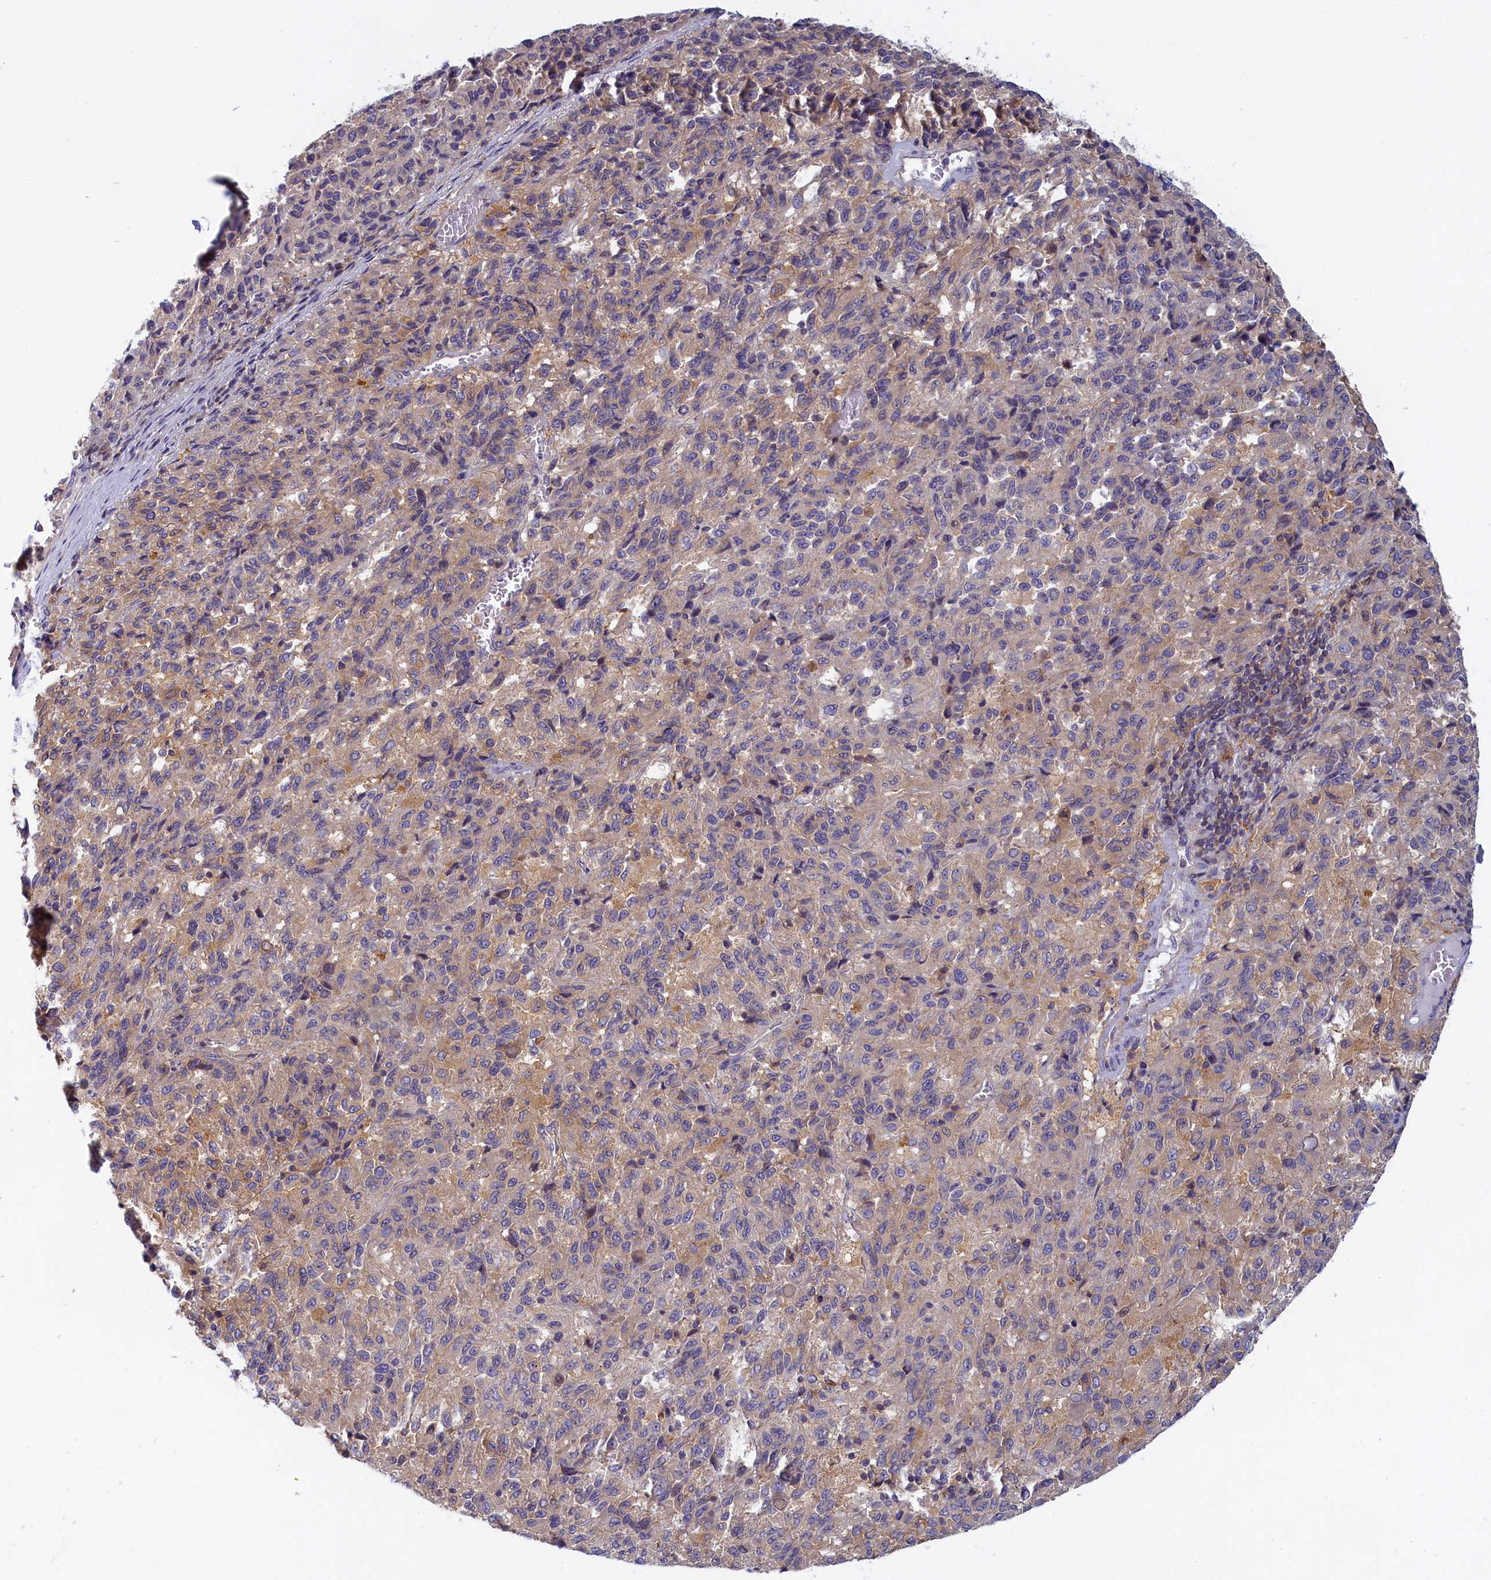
{"staining": {"intensity": "weak", "quantity": "25%-75%", "location": "cytoplasmic/membranous"}, "tissue": "melanoma", "cell_type": "Tumor cells", "image_type": "cancer", "snomed": [{"axis": "morphology", "description": "Malignant melanoma, Metastatic site"}, {"axis": "topography", "description": "Lung"}], "caption": "A brown stain shows weak cytoplasmic/membranous positivity of a protein in malignant melanoma (metastatic site) tumor cells. The staining was performed using DAB, with brown indicating positive protein expression. Nuclei are stained blue with hematoxylin.", "gene": "NOL10", "patient": {"sex": "male", "age": 64}}